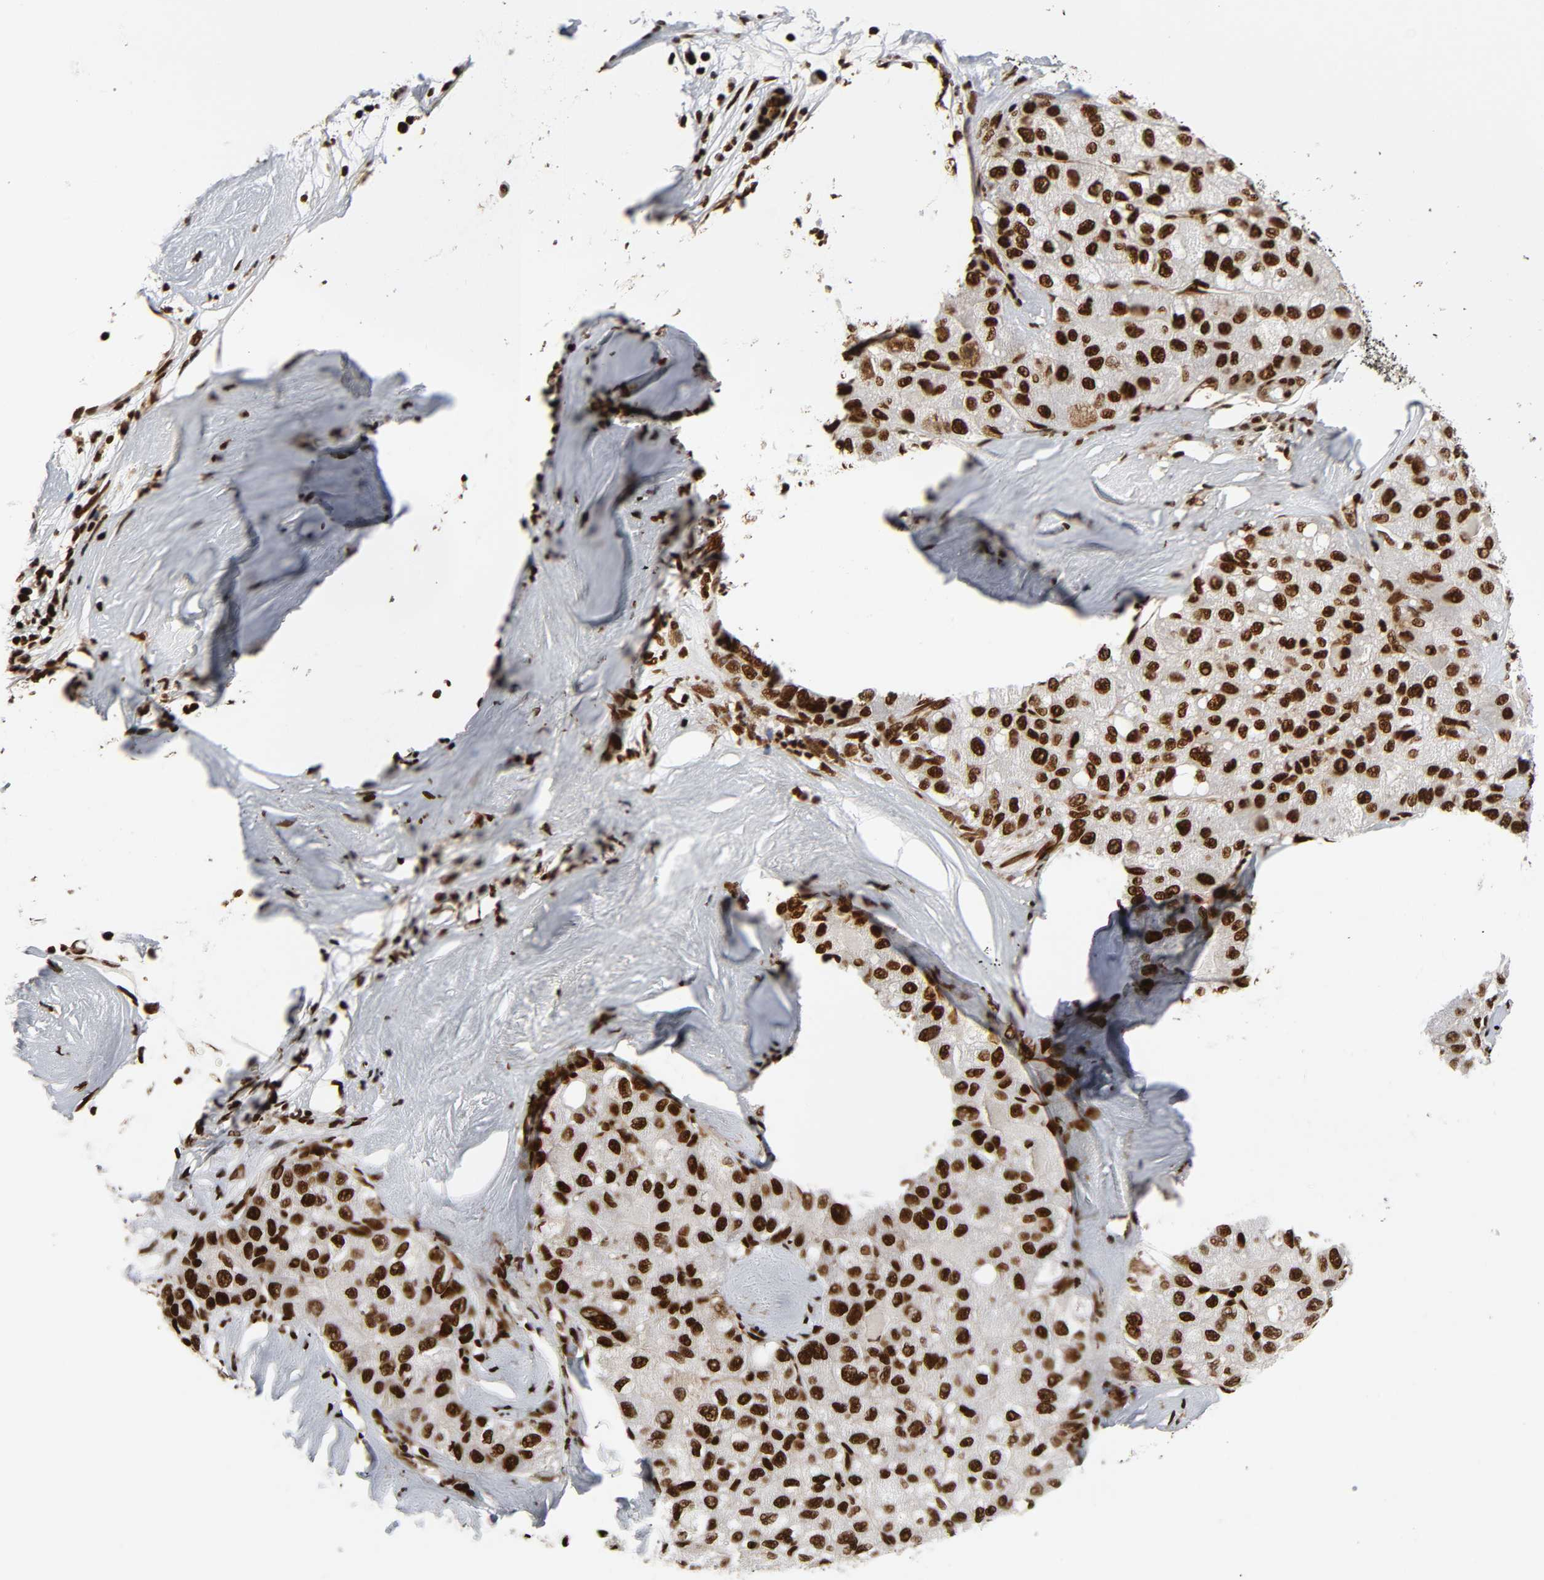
{"staining": {"intensity": "strong", "quantity": ">75%", "location": "nuclear"}, "tissue": "liver cancer", "cell_type": "Tumor cells", "image_type": "cancer", "snomed": [{"axis": "morphology", "description": "Carcinoma, Hepatocellular, NOS"}, {"axis": "topography", "description": "Liver"}], "caption": "High-magnification brightfield microscopy of hepatocellular carcinoma (liver) stained with DAB (3,3'-diaminobenzidine) (brown) and counterstained with hematoxylin (blue). tumor cells exhibit strong nuclear staining is present in about>75% of cells.", "gene": "NFYB", "patient": {"sex": "male", "age": 80}}